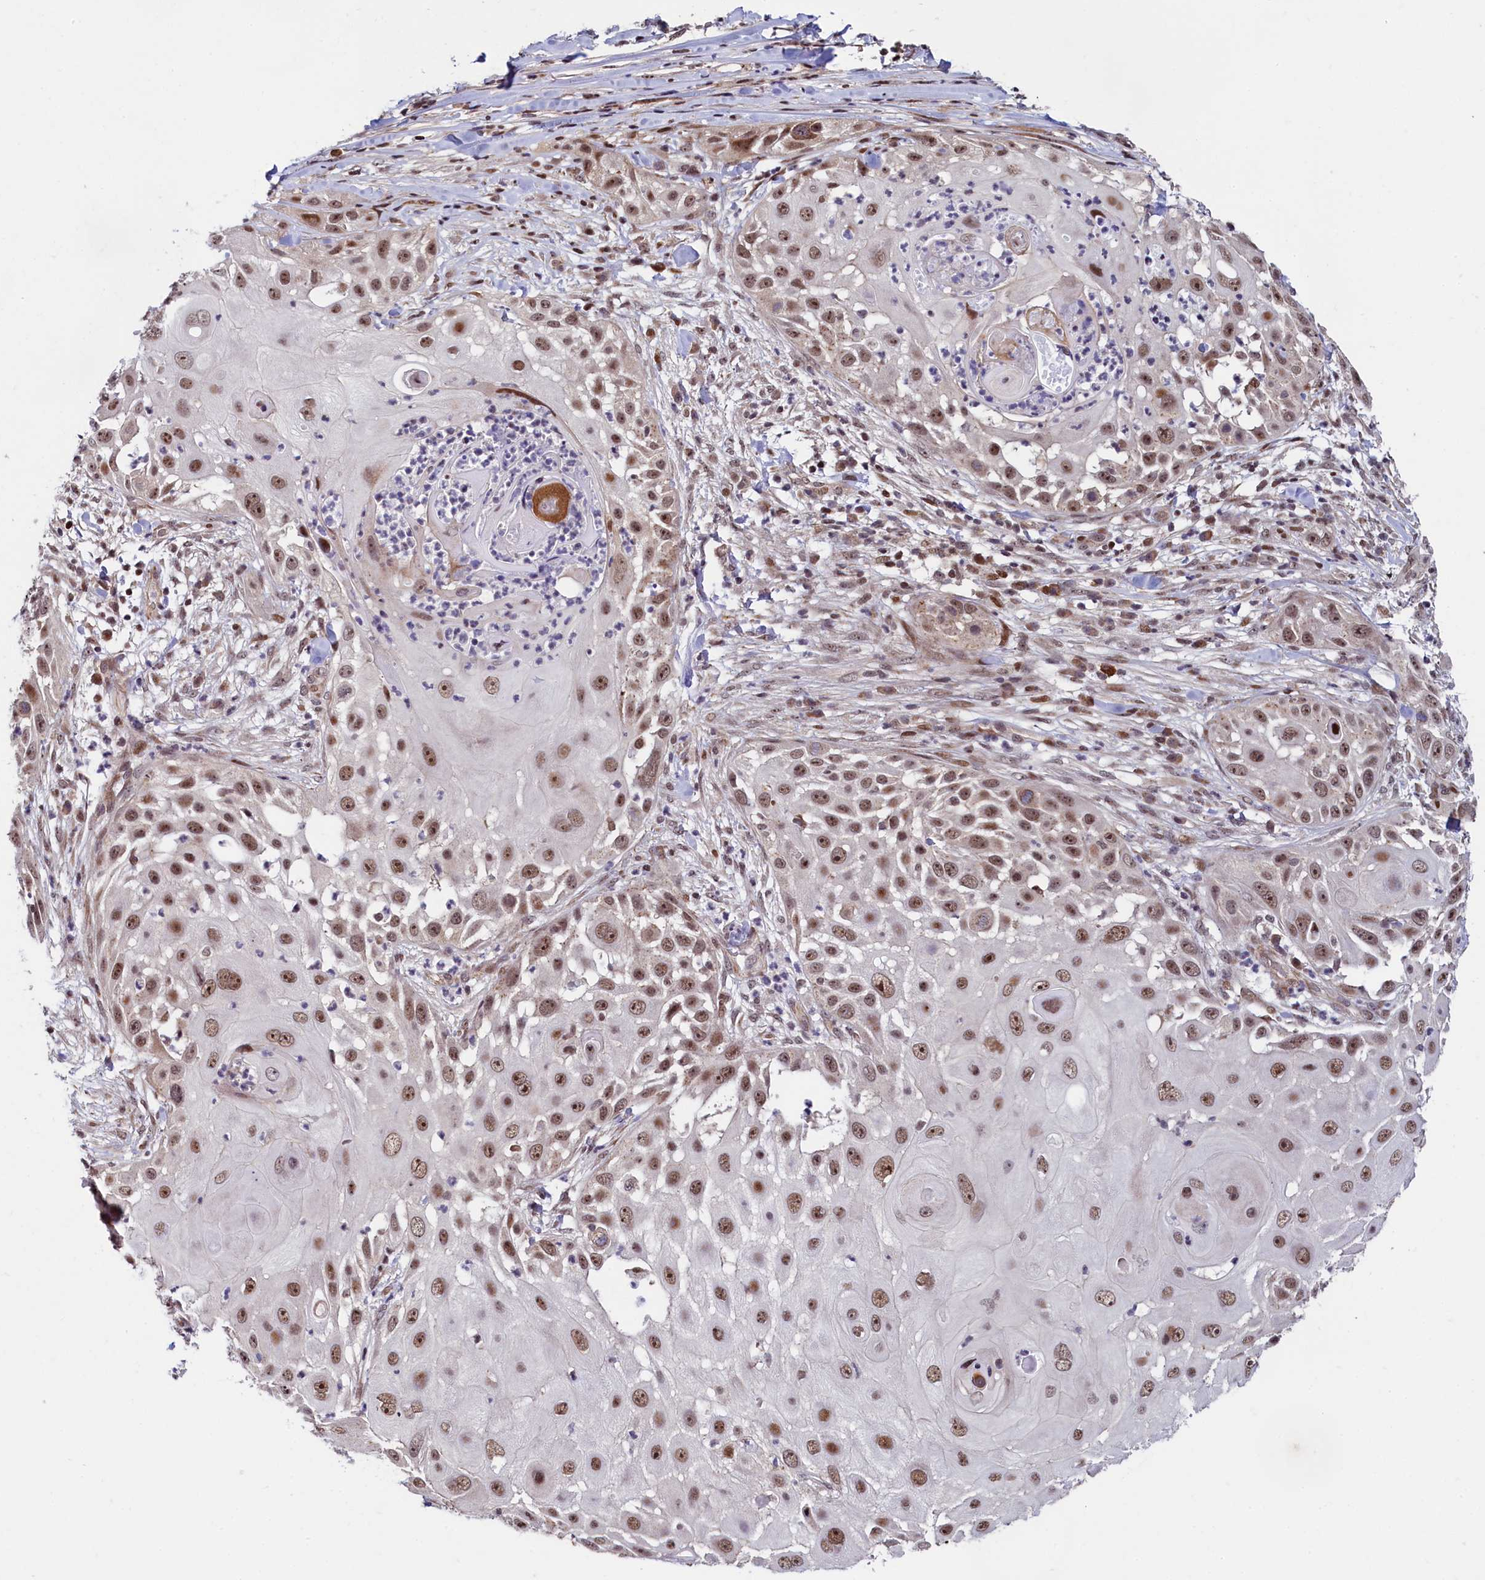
{"staining": {"intensity": "moderate", "quantity": ">75%", "location": "nuclear"}, "tissue": "skin cancer", "cell_type": "Tumor cells", "image_type": "cancer", "snomed": [{"axis": "morphology", "description": "Squamous cell carcinoma, NOS"}, {"axis": "topography", "description": "Skin"}], "caption": "Immunohistochemical staining of skin squamous cell carcinoma shows medium levels of moderate nuclear positivity in about >75% of tumor cells.", "gene": "LEO1", "patient": {"sex": "female", "age": 44}}